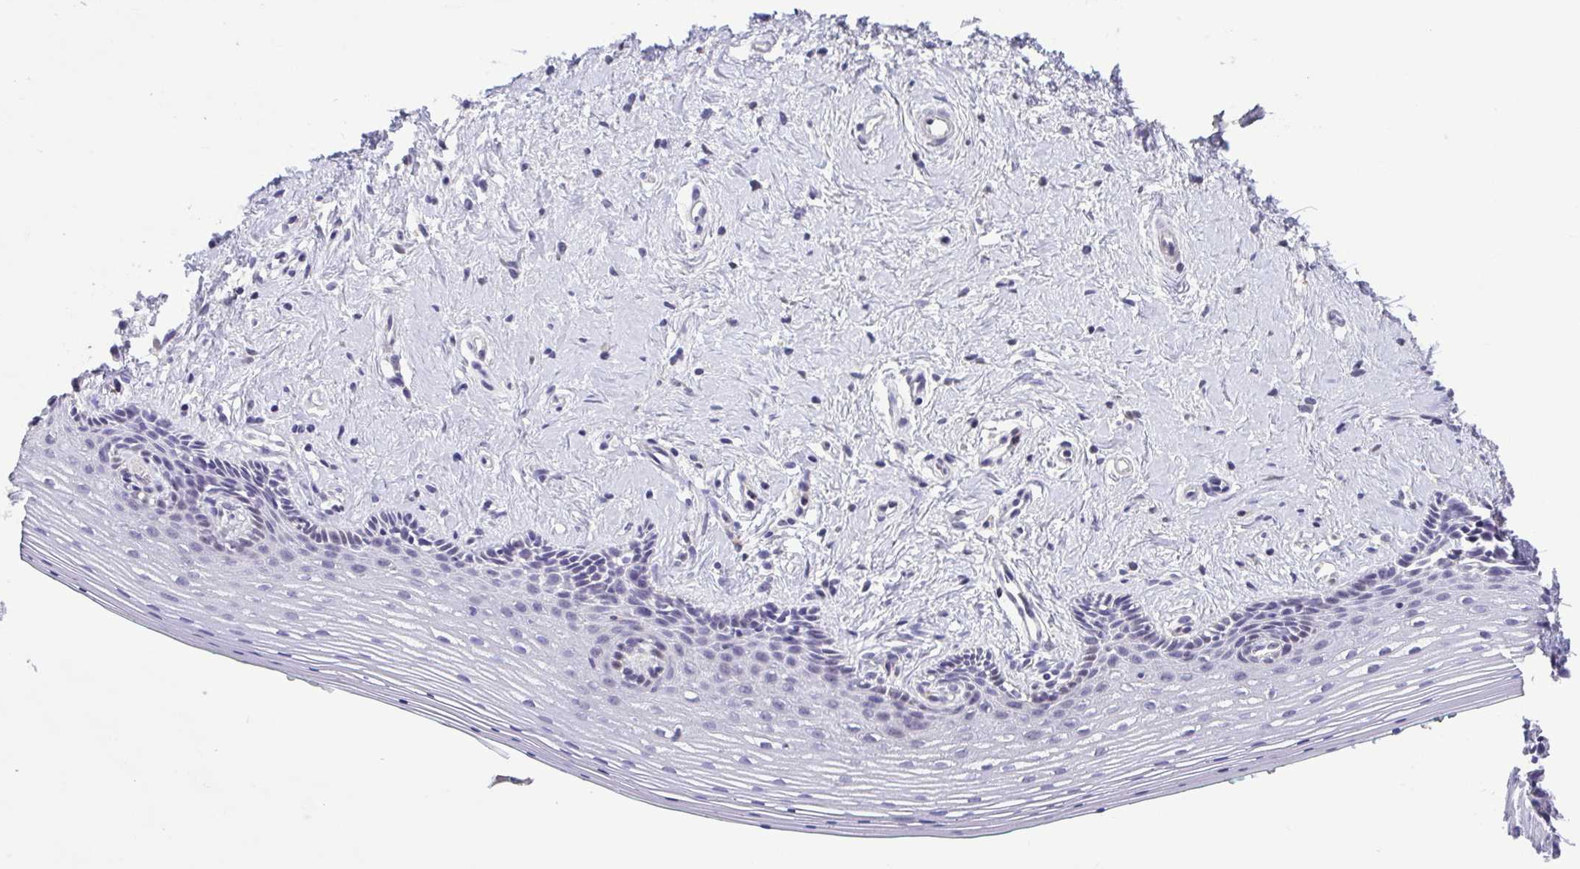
{"staining": {"intensity": "negative", "quantity": "none", "location": "none"}, "tissue": "vagina", "cell_type": "Squamous epithelial cells", "image_type": "normal", "snomed": [{"axis": "morphology", "description": "Normal tissue, NOS"}, {"axis": "topography", "description": "Vagina"}], "caption": "Normal vagina was stained to show a protein in brown. There is no significant expression in squamous epithelial cells. (DAB (3,3'-diaminobenzidine) immunohistochemistry visualized using brightfield microscopy, high magnification).", "gene": "ACTRT3", "patient": {"sex": "female", "age": 42}}